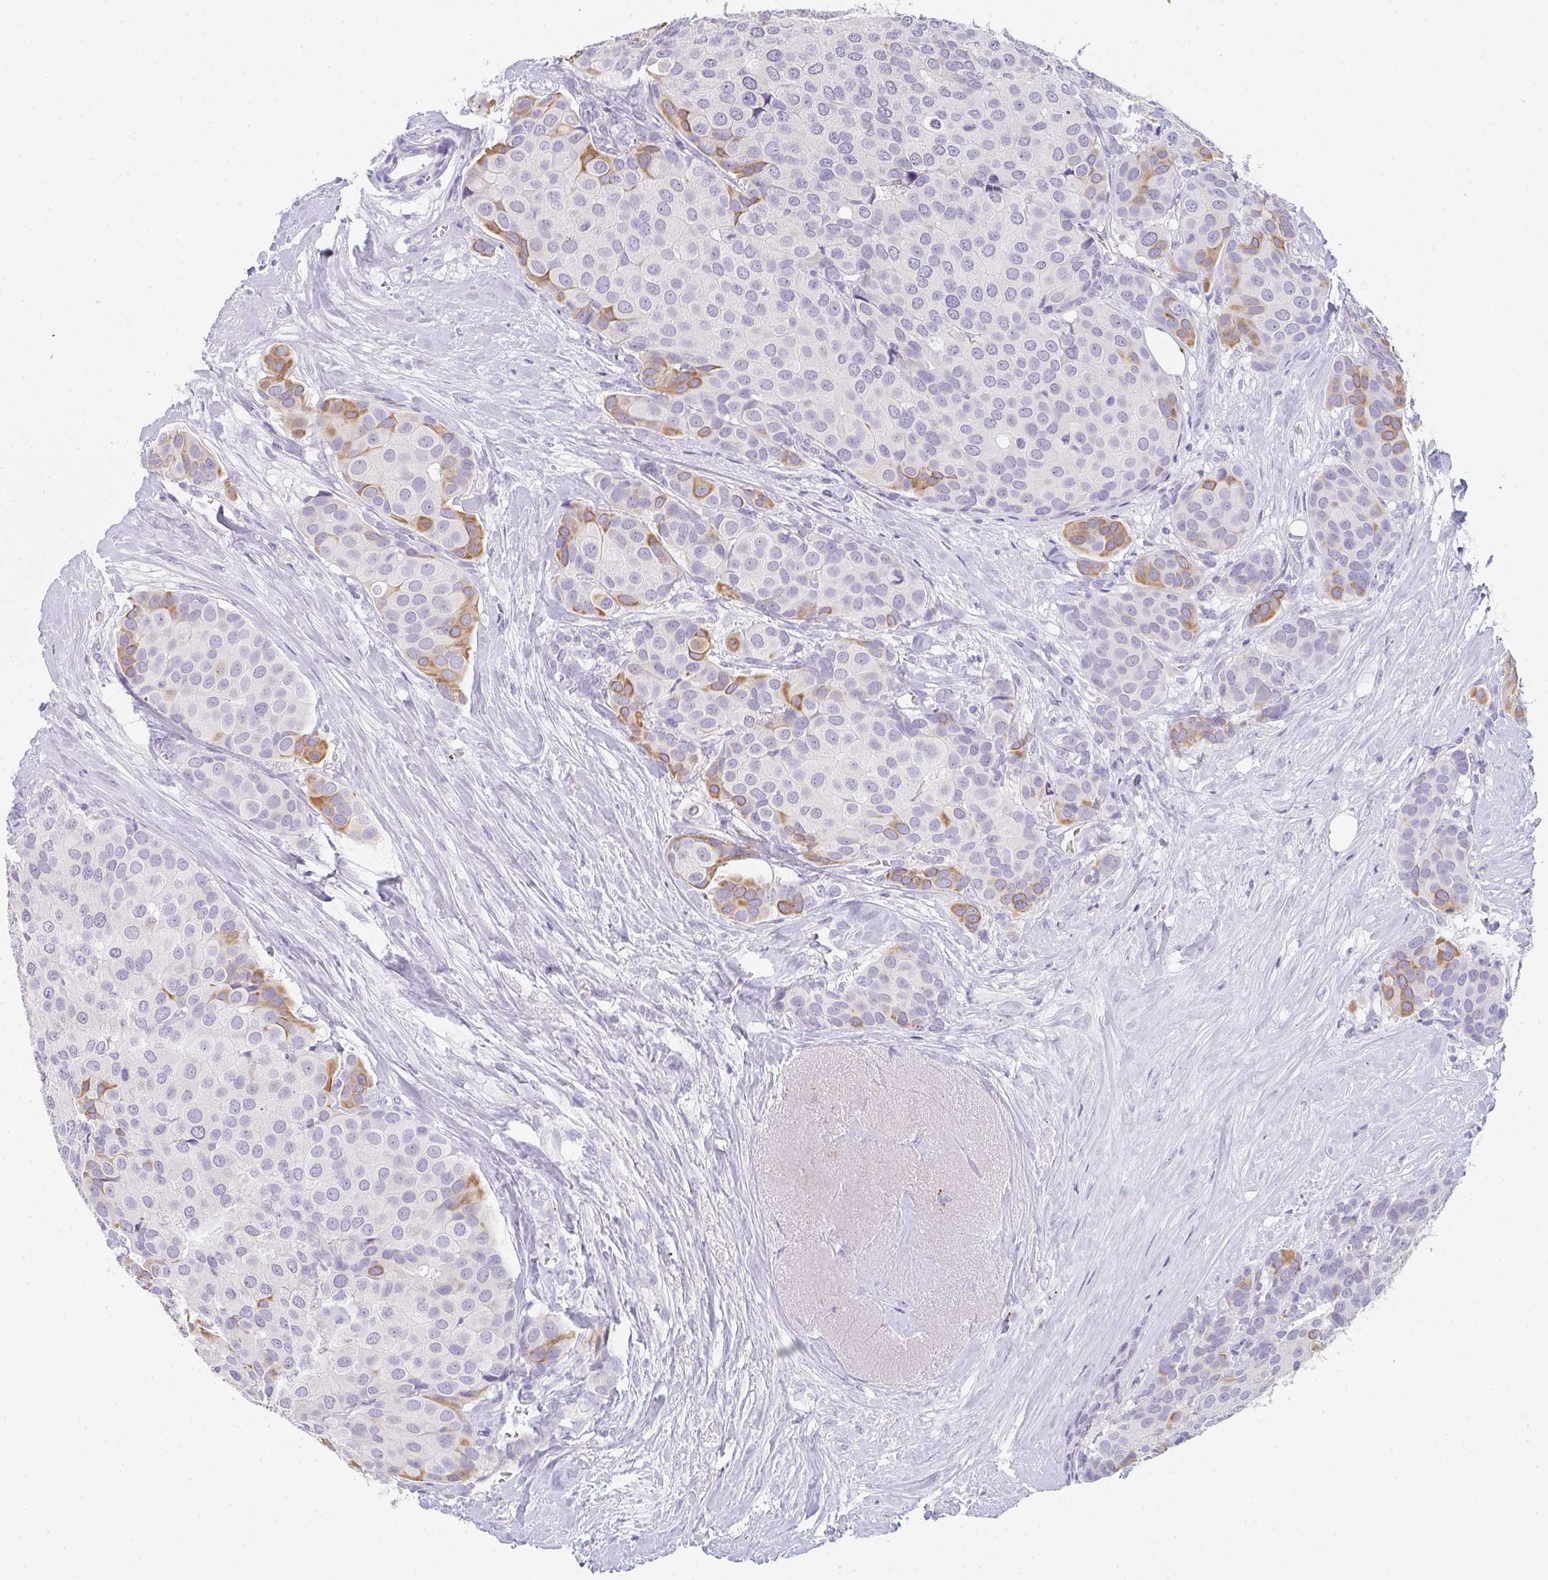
{"staining": {"intensity": "moderate", "quantity": "<25%", "location": "cytoplasmic/membranous"}, "tissue": "breast cancer", "cell_type": "Tumor cells", "image_type": "cancer", "snomed": [{"axis": "morphology", "description": "Duct carcinoma"}, {"axis": "topography", "description": "Breast"}], "caption": "The immunohistochemical stain labels moderate cytoplasmic/membranous staining in tumor cells of intraductal carcinoma (breast) tissue. Nuclei are stained in blue.", "gene": "C1QTNF8", "patient": {"sex": "female", "age": 70}}